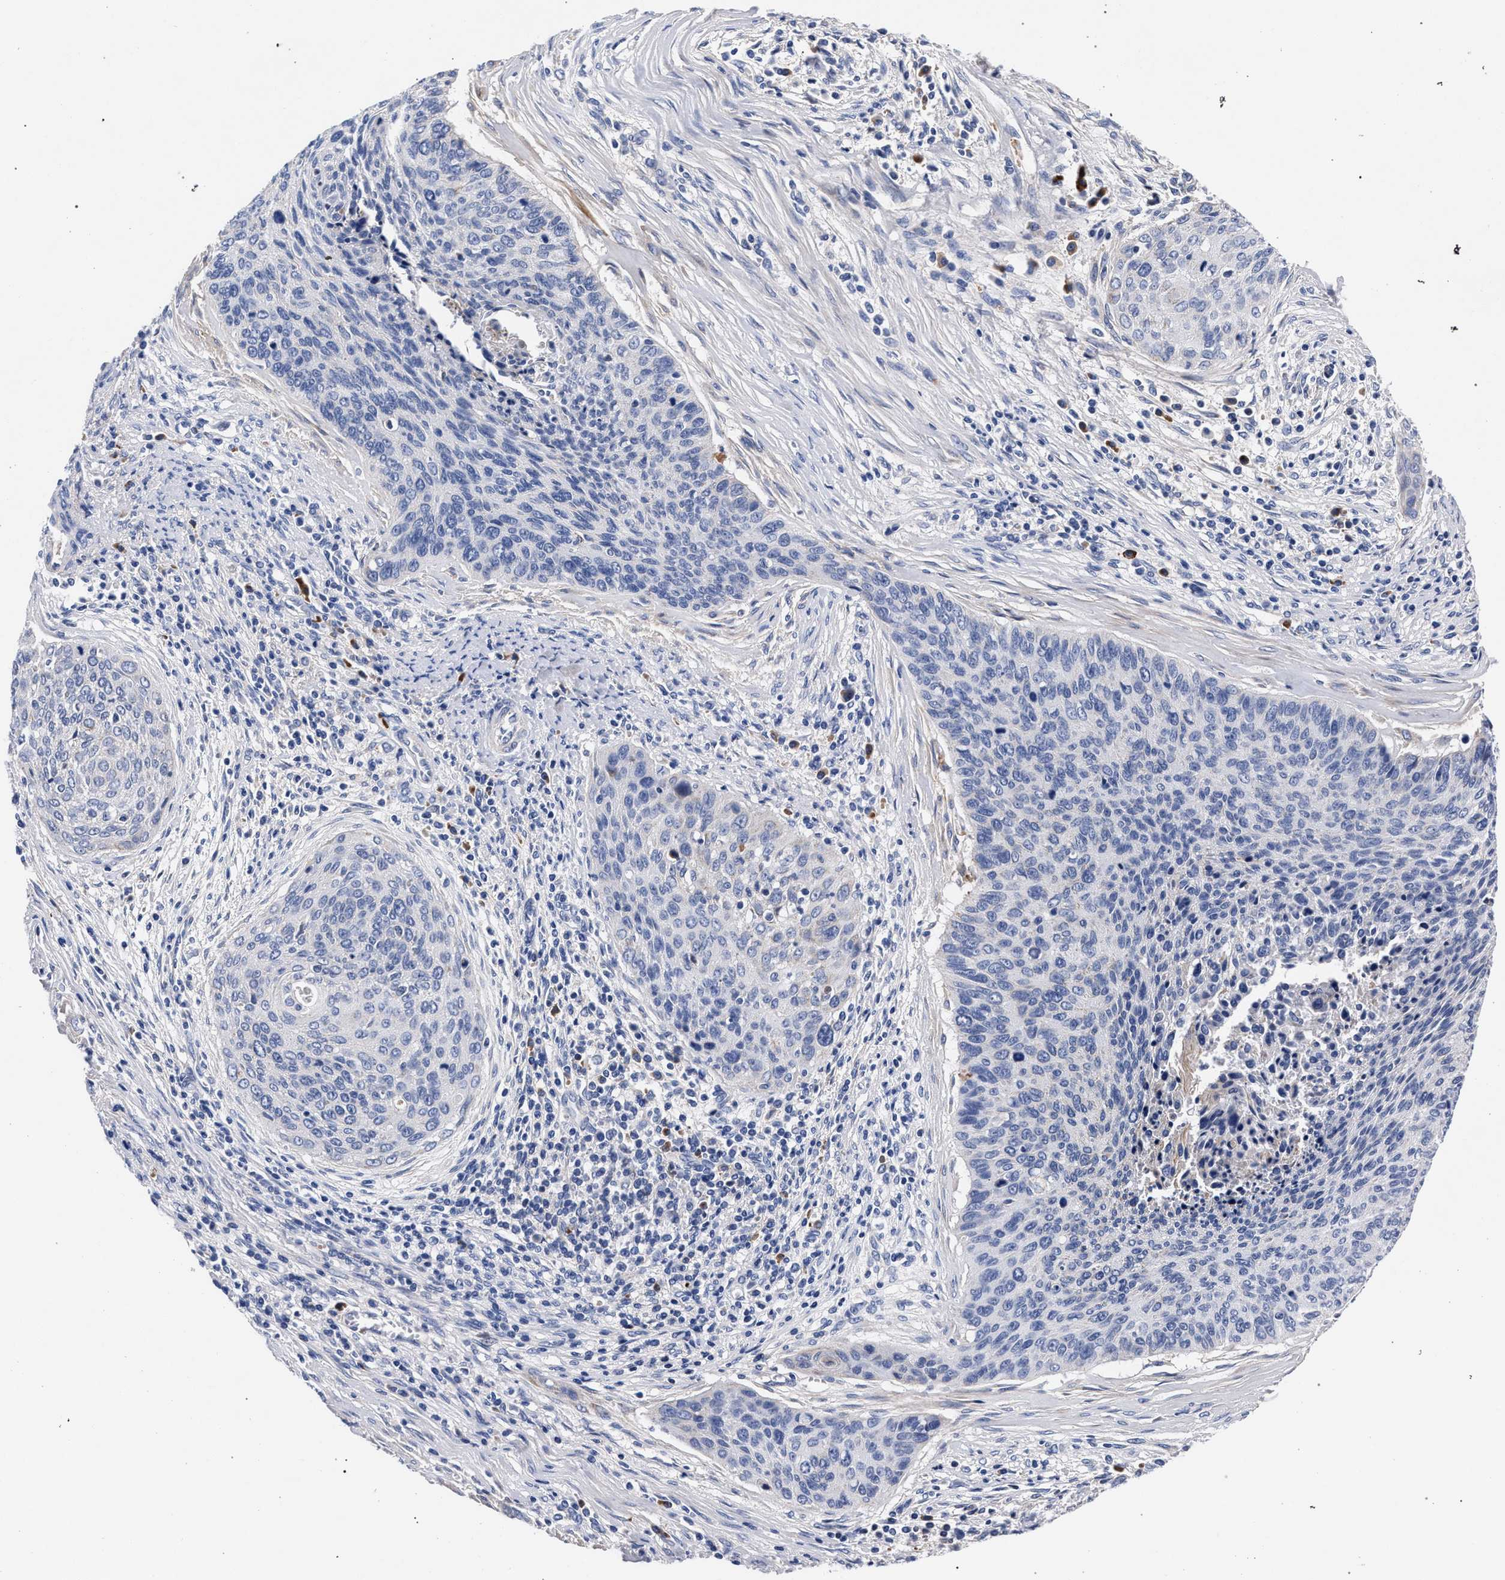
{"staining": {"intensity": "negative", "quantity": "none", "location": "none"}, "tissue": "cervical cancer", "cell_type": "Tumor cells", "image_type": "cancer", "snomed": [{"axis": "morphology", "description": "Squamous cell carcinoma, NOS"}, {"axis": "topography", "description": "Cervix"}], "caption": "Squamous cell carcinoma (cervical) was stained to show a protein in brown. There is no significant positivity in tumor cells. Brightfield microscopy of IHC stained with DAB (3,3'-diaminobenzidine) (brown) and hematoxylin (blue), captured at high magnification.", "gene": "ACOX1", "patient": {"sex": "female", "age": 55}}